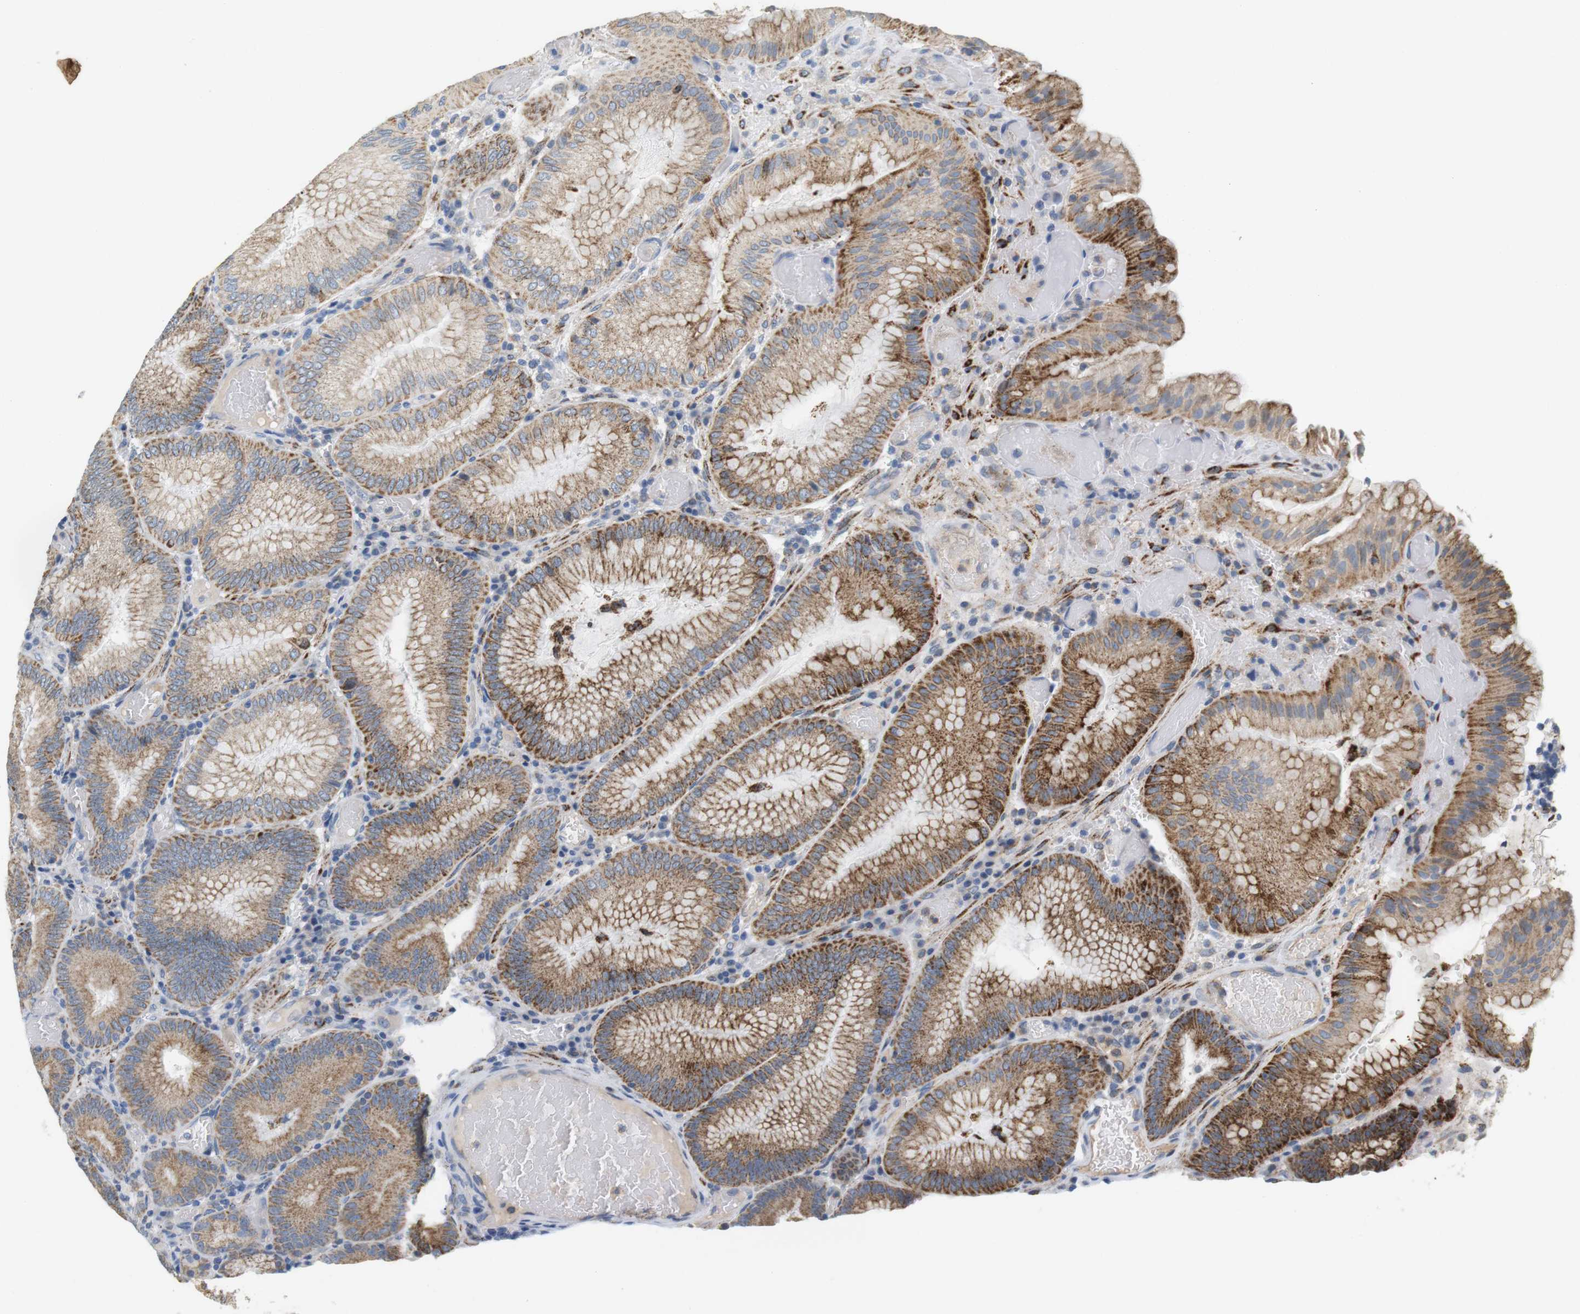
{"staining": {"intensity": "moderate", "quantity": "25%-75%", "location": "cytoplasmic/membranous"}, "tissue": "stomach", "cell_type": "Glandular cells", "image_type": "normal", "snomed": [{"axis": "morphology", "description": "Normal tissue, NOS"}, {"axis": "morphology", "description": "Carcinoid, malignant, NOS"}, {"axis": "topography", "description": "Stomach, upper"}], "caption": "Brown immunohistochemical staining in unremarkable stomach demonstrates moderate cytoplasmic/membranous expression in about 25%-75% of glandular cells. (brown staining indicates protein expression, while blue staining denotes nuclei).", "gene": "CD300E", "patient": {"sex": "male", "age": 39}}